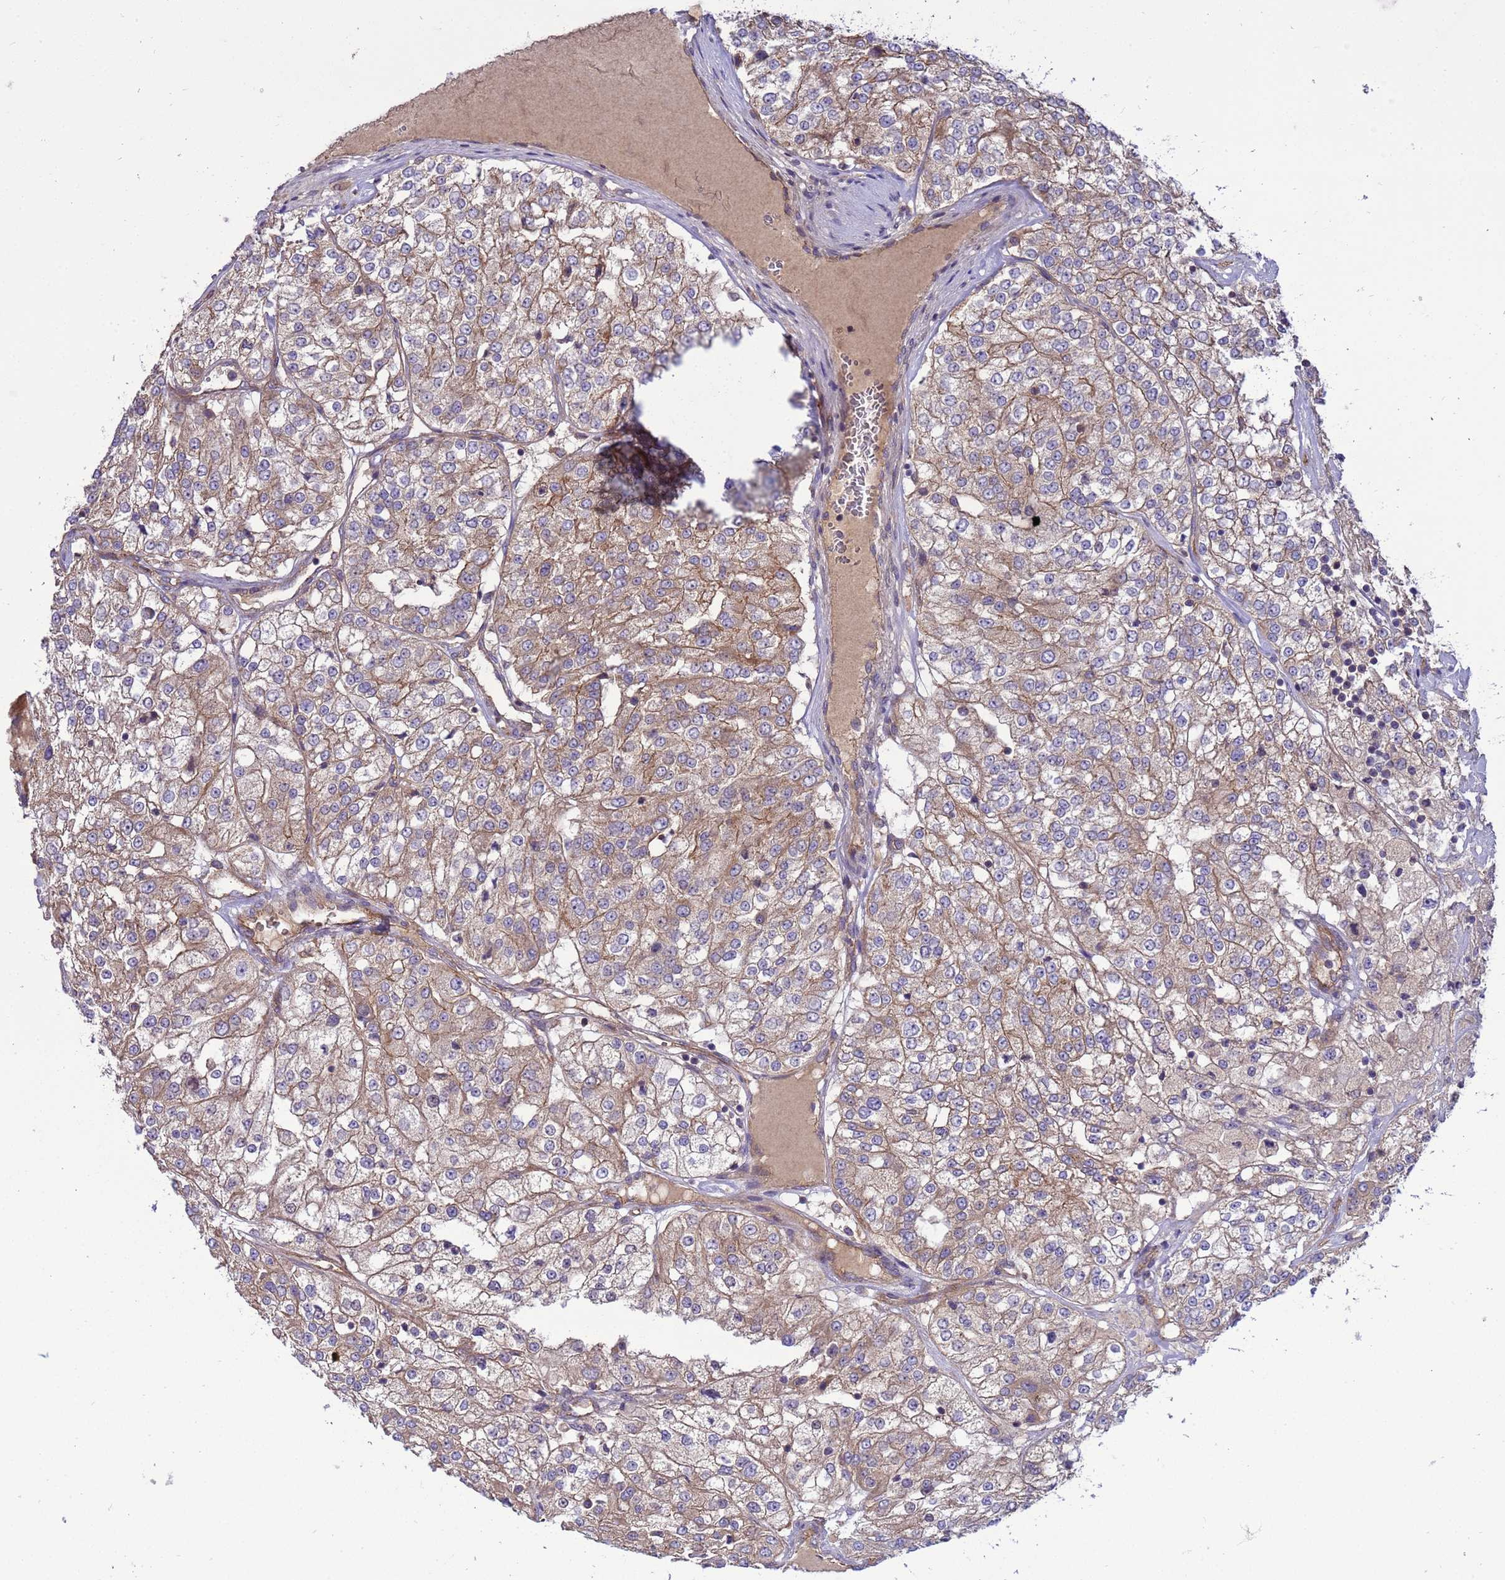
{"staining": {"intensity": "moderate", "quantity": ">75%", "location": "cytoplasmic/membranous"}, "tissue": "renal cancer", "cell_type": "Tumor cells", "image_type": "cancer", "snomed": [{"axis": "morphology", "description": "Adenocarcinoma, NOS"}, {"axis": "topography", "description": "Kidney"}], "caption": "Renal cancer (adenocarcinoma) tissue shows moderate cytoplasmic/membranous staining in approximately >75% of tumor cells", "gene": "SMCO3", "patient": {"sex": "female", "age": 63}}